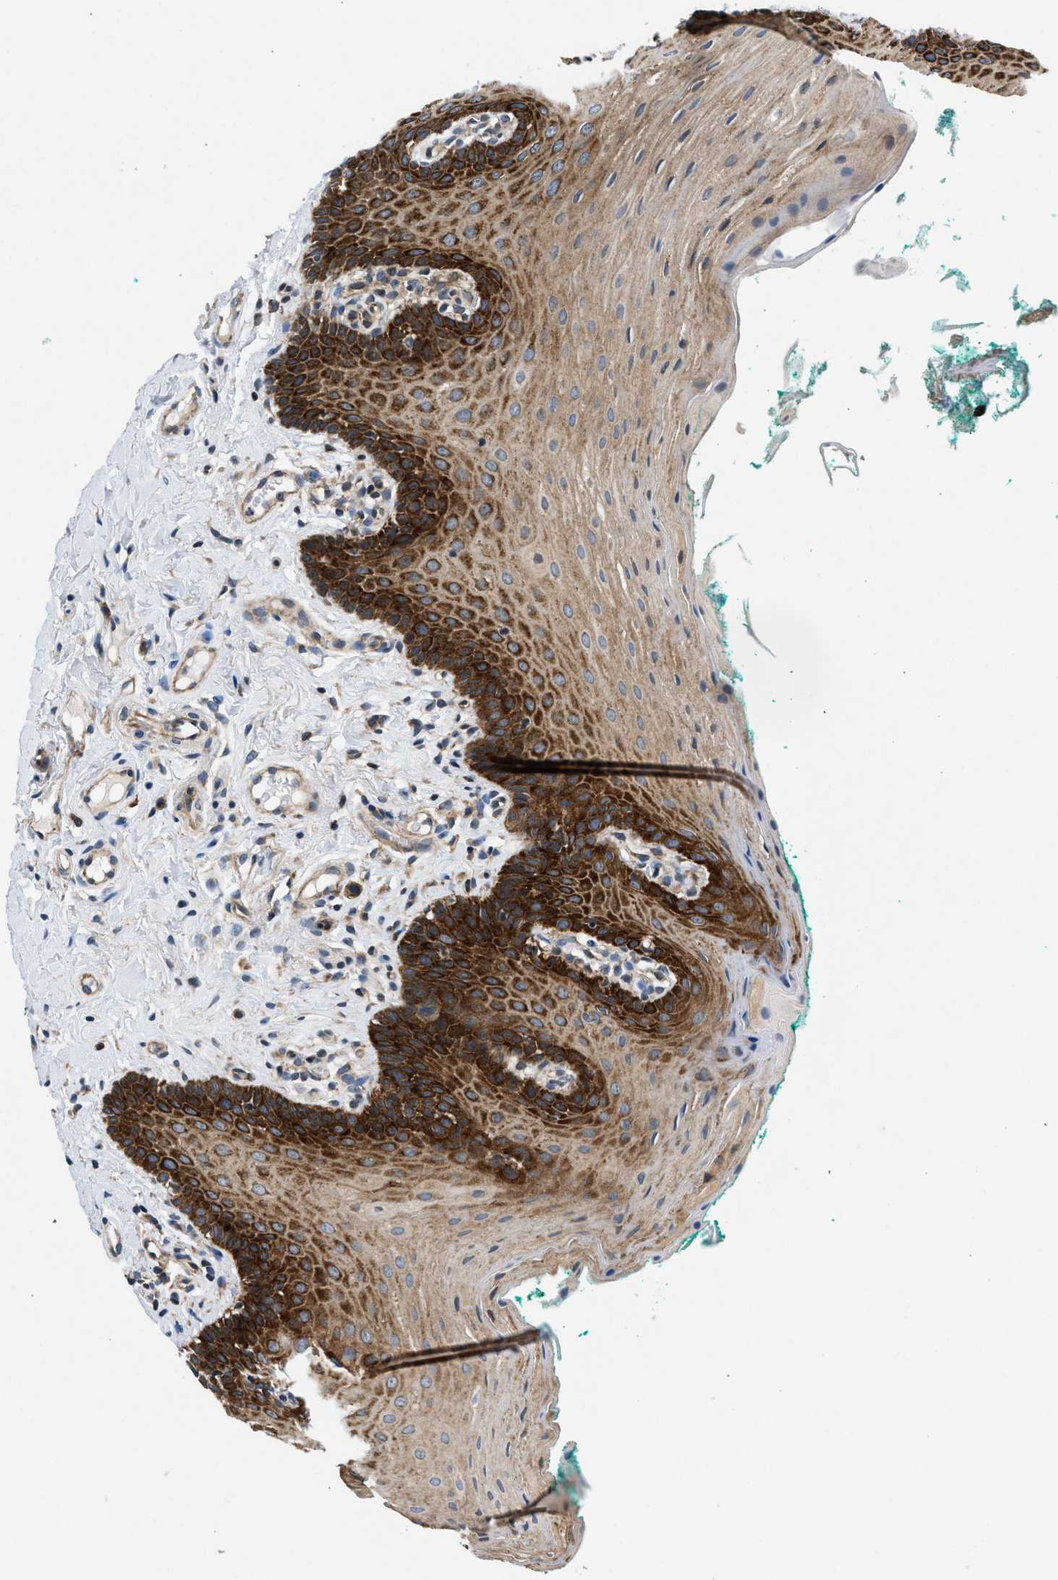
{"staining": {"intensity": "strong", "quantity": "25%-75%", "location": "cytoplasmic/membranous"}, "tissue": "oral mucosa", "cell_type": "Squamous epithelial cells", "image_type": "normal", "snomed": [{"axis": "morphology", "description": "Normal tissue, NOS"}, {"axis": "topography", "description": "Oral tissue"}], "caption": "Immunohistochemical staining of normal human oral mucosa exhibits high levels of strong cytoplasmic/membranous positivity in approximately 25%-75% of squamous epithelial cells. Immunohistochemistry stains the protein in brown and the nuclei are stained blue.", "gene": "PA2G4", "patient": {"sex": "male", "age": 58}}